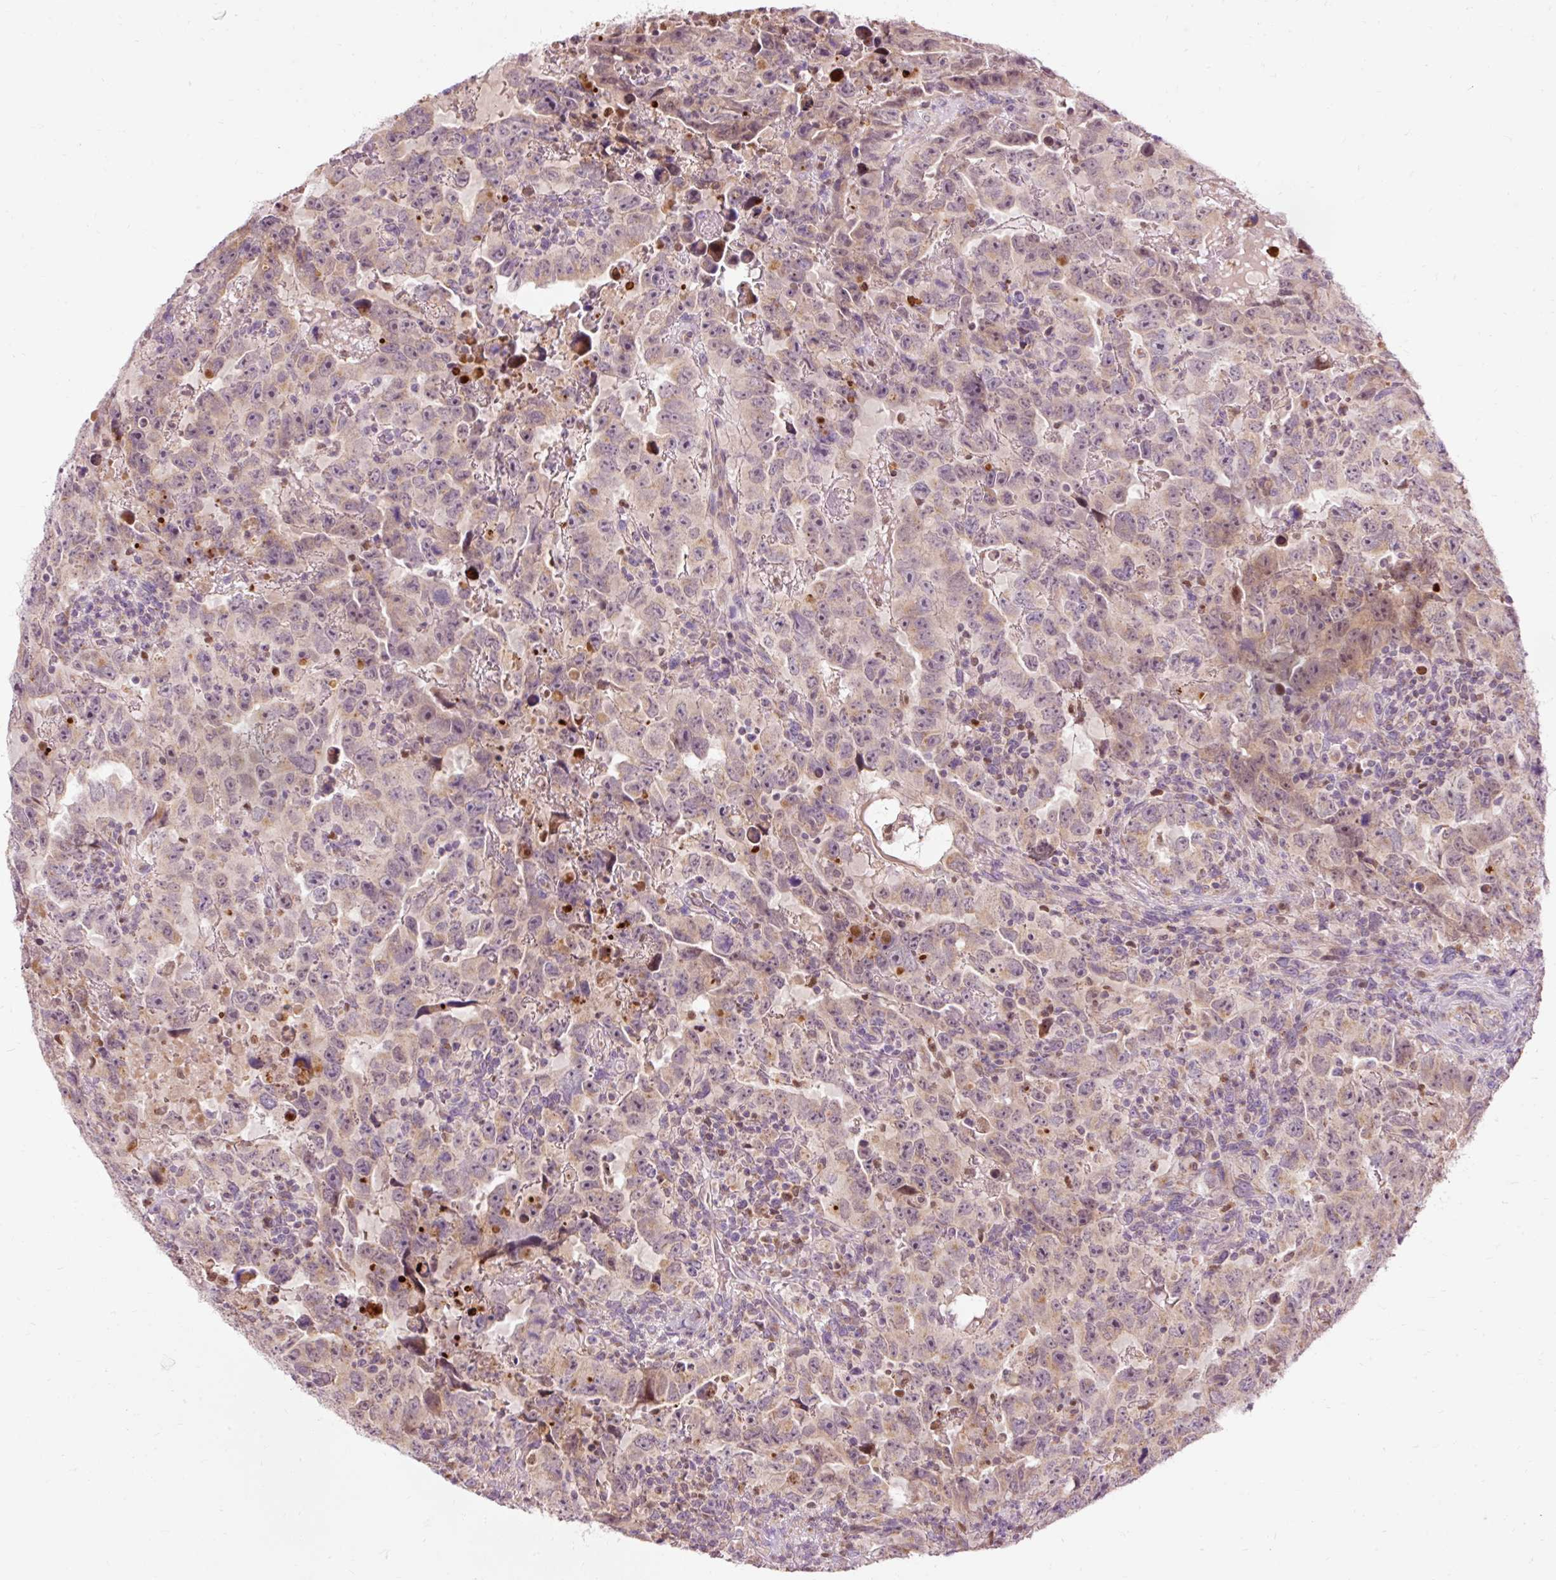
{"staining": {"intensity": "weak", "quantity": "<25%", "location": "cytoplasmic/membranous"}, "tissue": "testis cancer", "cell_type": "Tumor cells", "image_type": "cancer", "snomed": [{"axis": "morphology", "description": "Carcinoma, Embryonal, NOS"}, {"axis": "topography", "description": "Testis"}], "caption": "An immunohistochemistry (IHC) histopathology image of embryonal carcinoma (testis) is shown. There is no staining in tumor cells of embryonal carcinoma (testis). (Brightfield microscopy of DAB (3,3'-diaminobenzidine) immunohistochemistry at high magnification).", "gene": "PRDX5", "patient": {"sex": "male", "age": 24}}